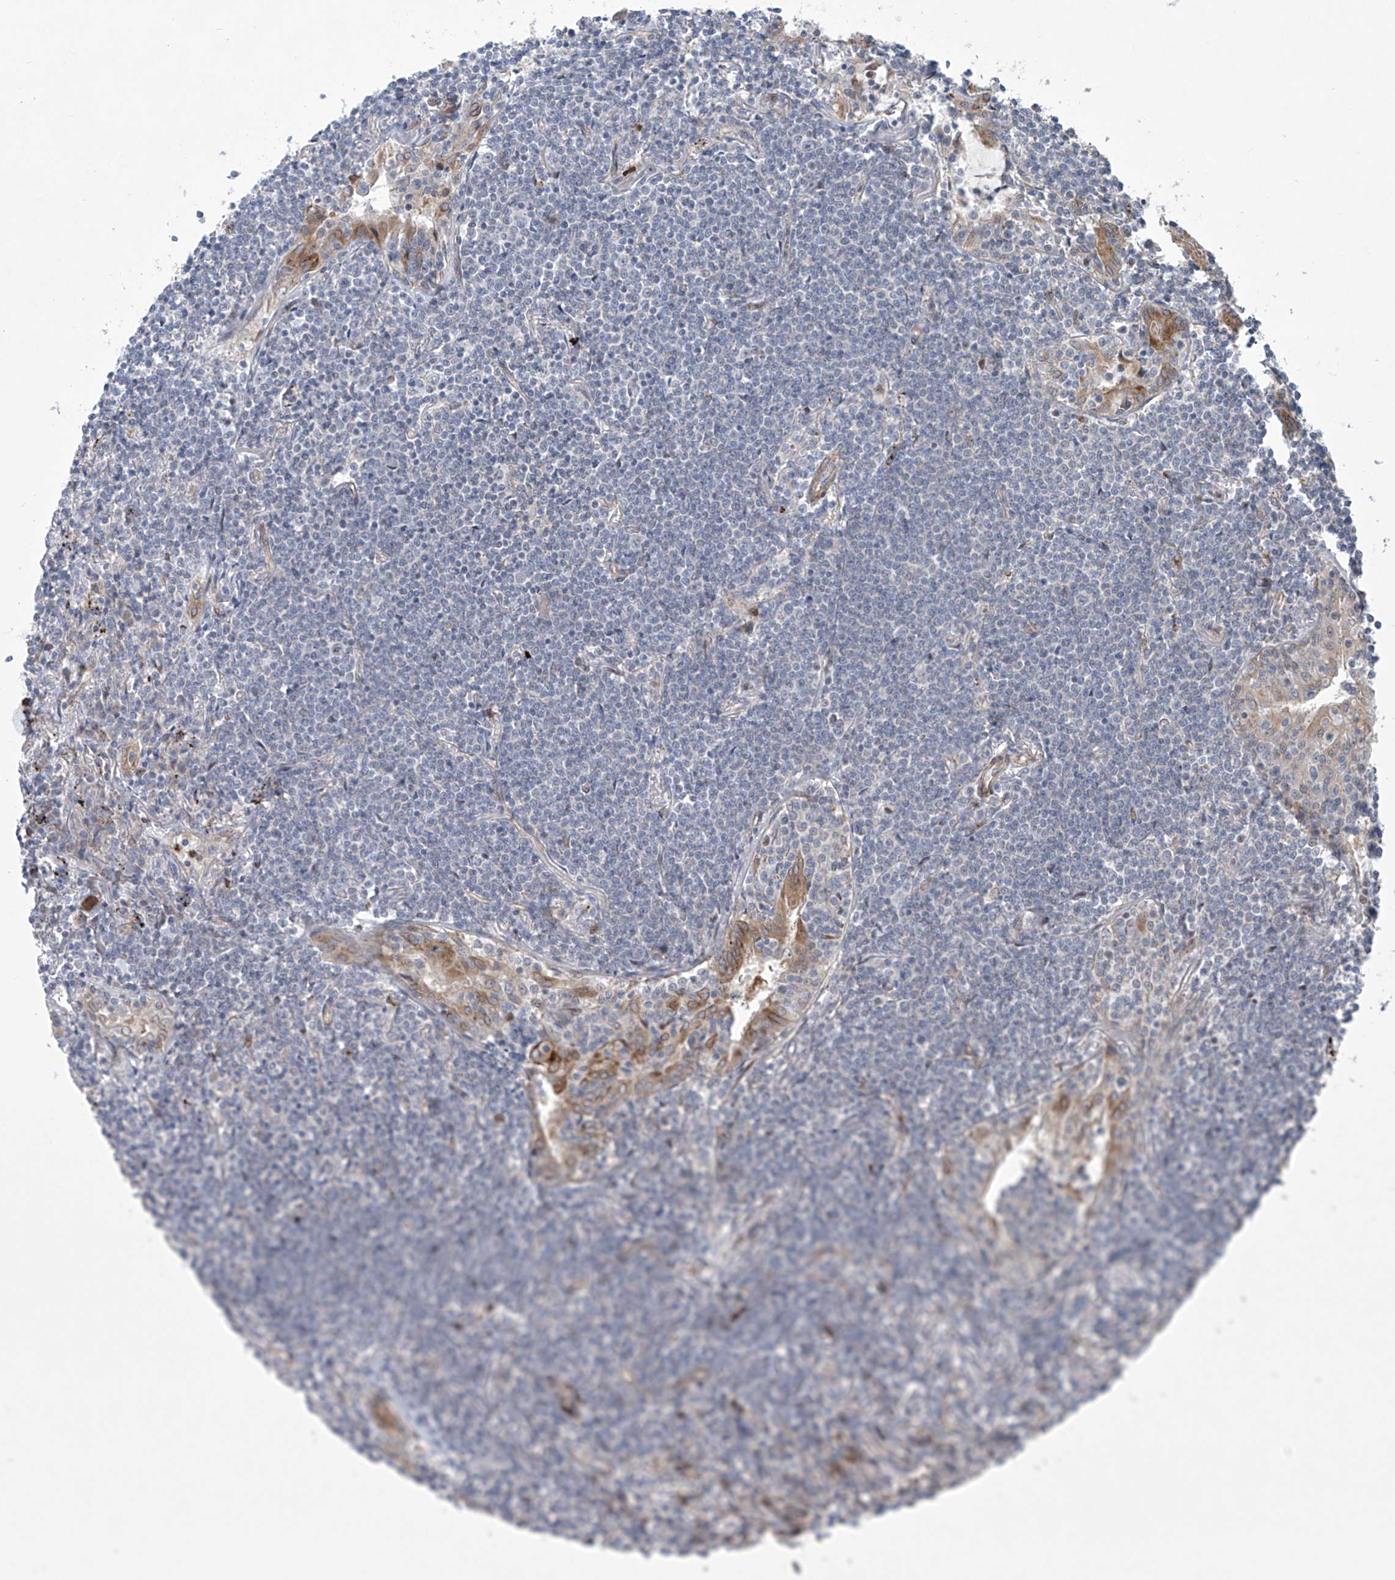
{"staining": {"intensity": "negative", "quantity": "none", "location": "none"}, "tissue": "lymphoma", "cell_type": "Tumor cells", "image_type": "cancer", "snomed": [{"axis": "morphology", "description": "Malignant lymphoma, non-Hodgkin's type, Low grade"}, {"axis": "topography", "description": "Lung"}], "caption": "This is an IHC micrograph of human low-grade malignant lymphoma, non-Hodgkin's type. There is no staining in tumor cells.", "gene": "KLC4", "patient": {"sex": "female", "age": 71}}